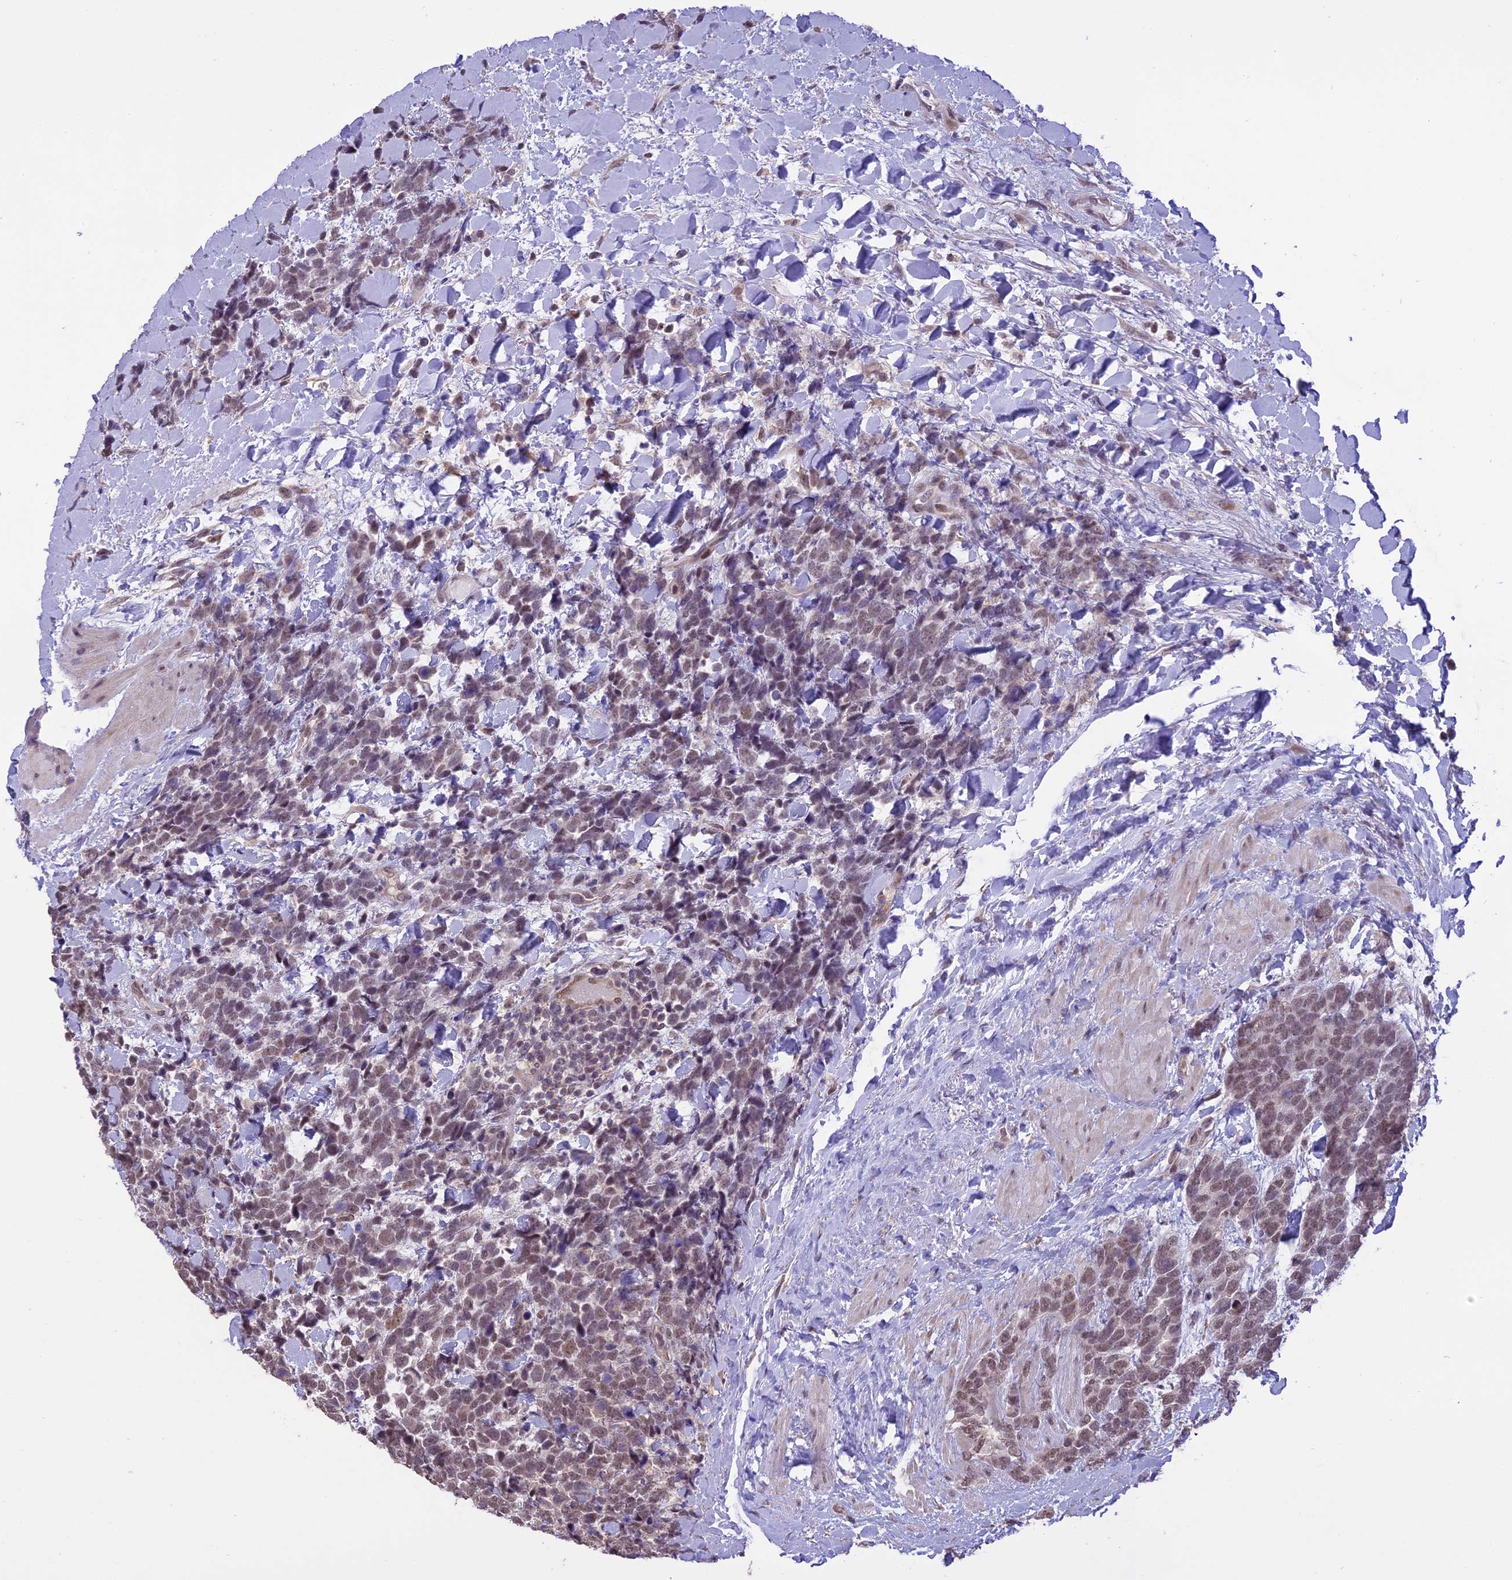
{"staining": {"intensity": "moderate", "quantity": "<25%", "location": "nuclear"}, "tissue": "urothelial cancer", "cell_type": "Tumor cells", "image_type": "cancer", "snomed": [{"axis": "morphology", "description": "Urothelial carcinoma, High grade"}, {"axis": "topography", "description": "Urinary bladder"}], "caption": "Protein expression analysis of high-grade urothelial carcinoma exhibits moderate nuclear staining in about <25% of tumor cells.", "gene": "TIGD7", "patient": {"sex": "female", "age": 82}}